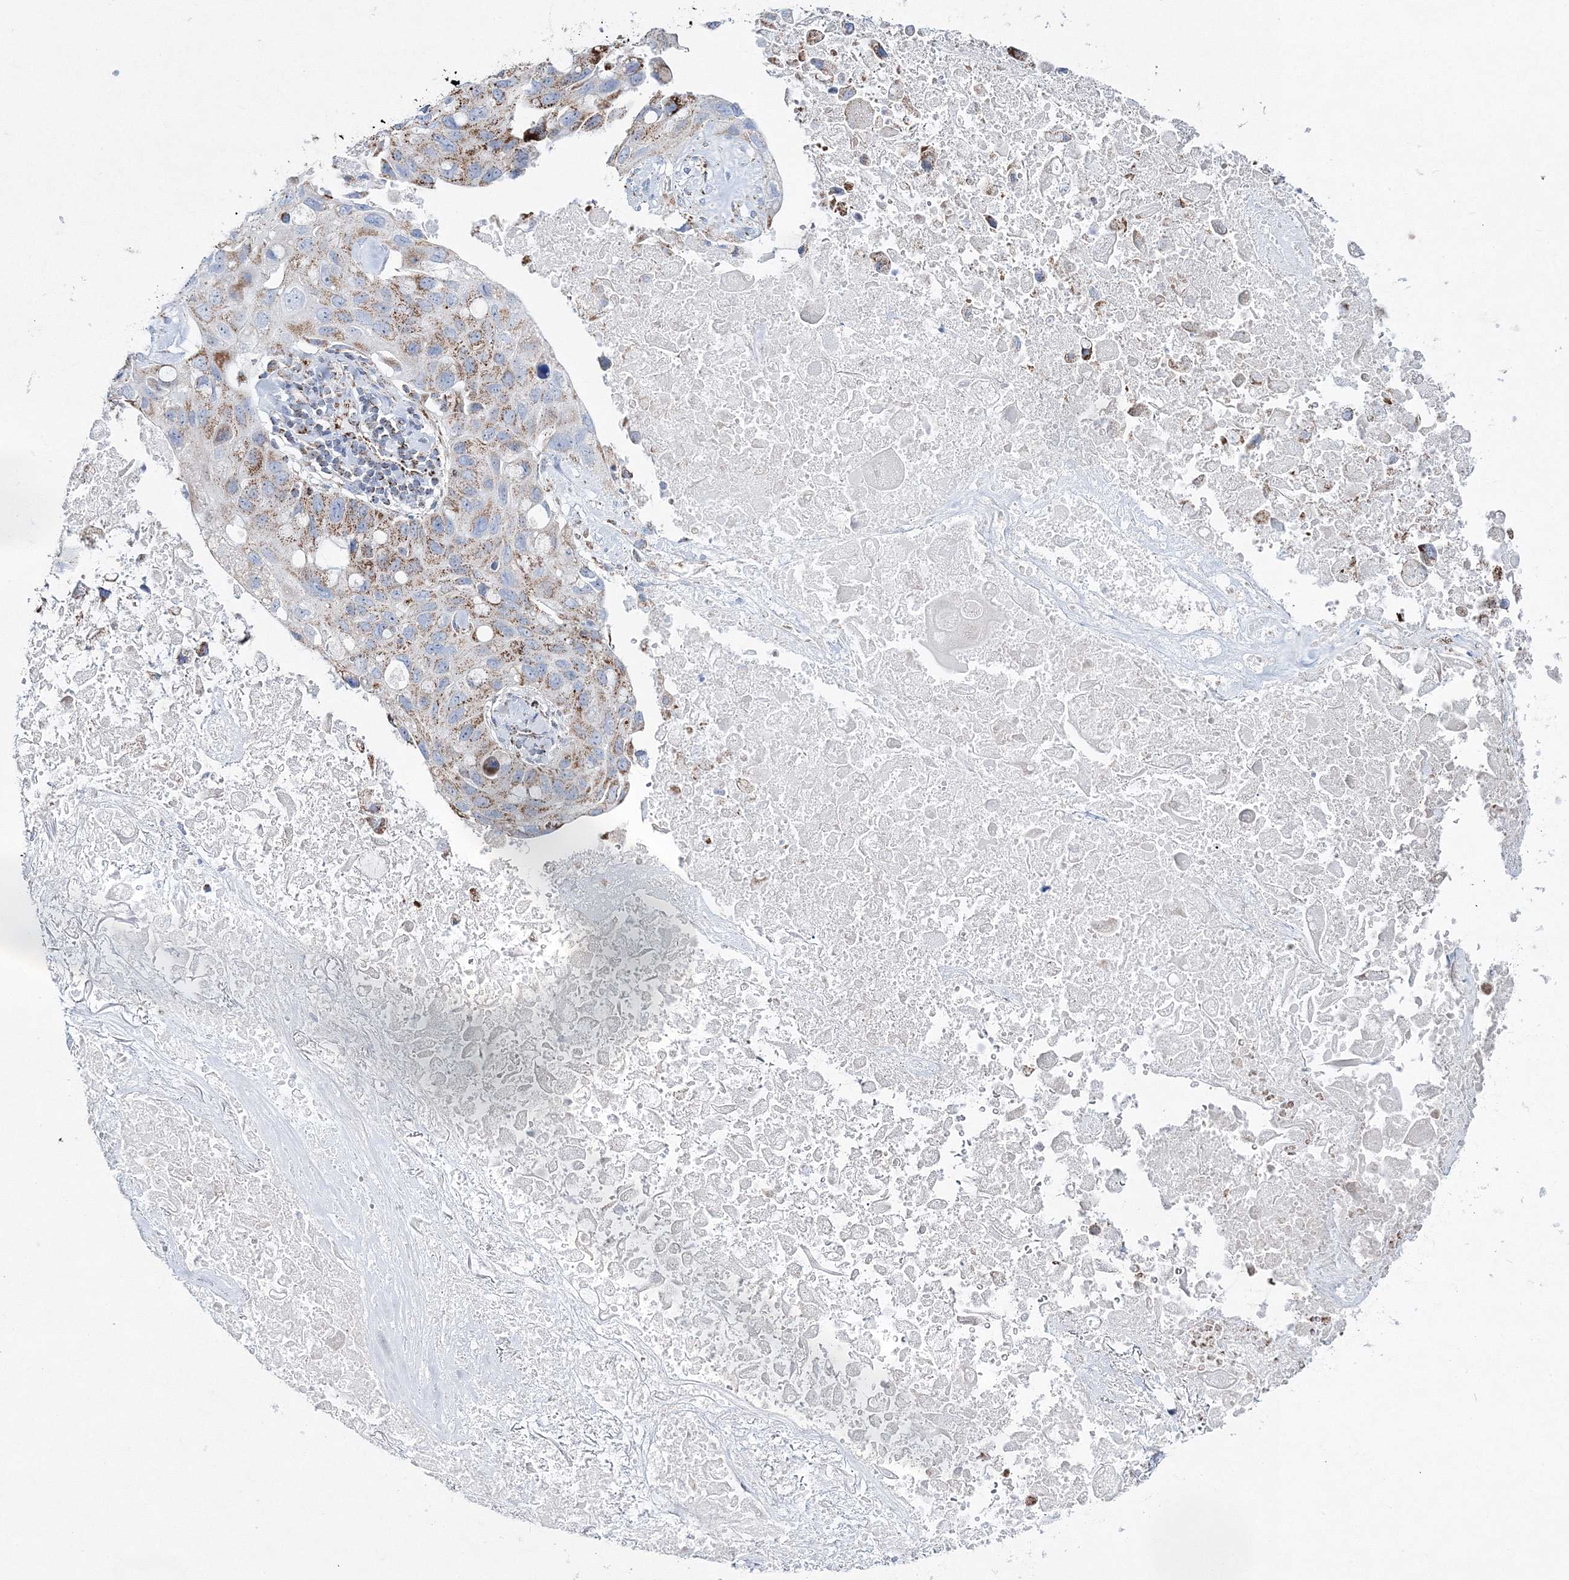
{"staining": {"intensity": "moderate", "quantity": "25%-75%", "location": "cytoplasmic/membranous"}, "tissue": "lung cancer", "cell_type": "Tumor cells", "image_type": "cancer", "snomed": [{"axis": "morphology", "description": "Squamous cell carcinoma, NOS"}, {"axis": "topography", "description": "Lung"}], "caption": "Lung cancer (squamous cell carcinoma) tissue shows moderate cytoplasmic/membranous expression in approximately 25%-75% of tumor cells", "gene": "HIBCH", "patient": {"sex": "female", "age": 73}}